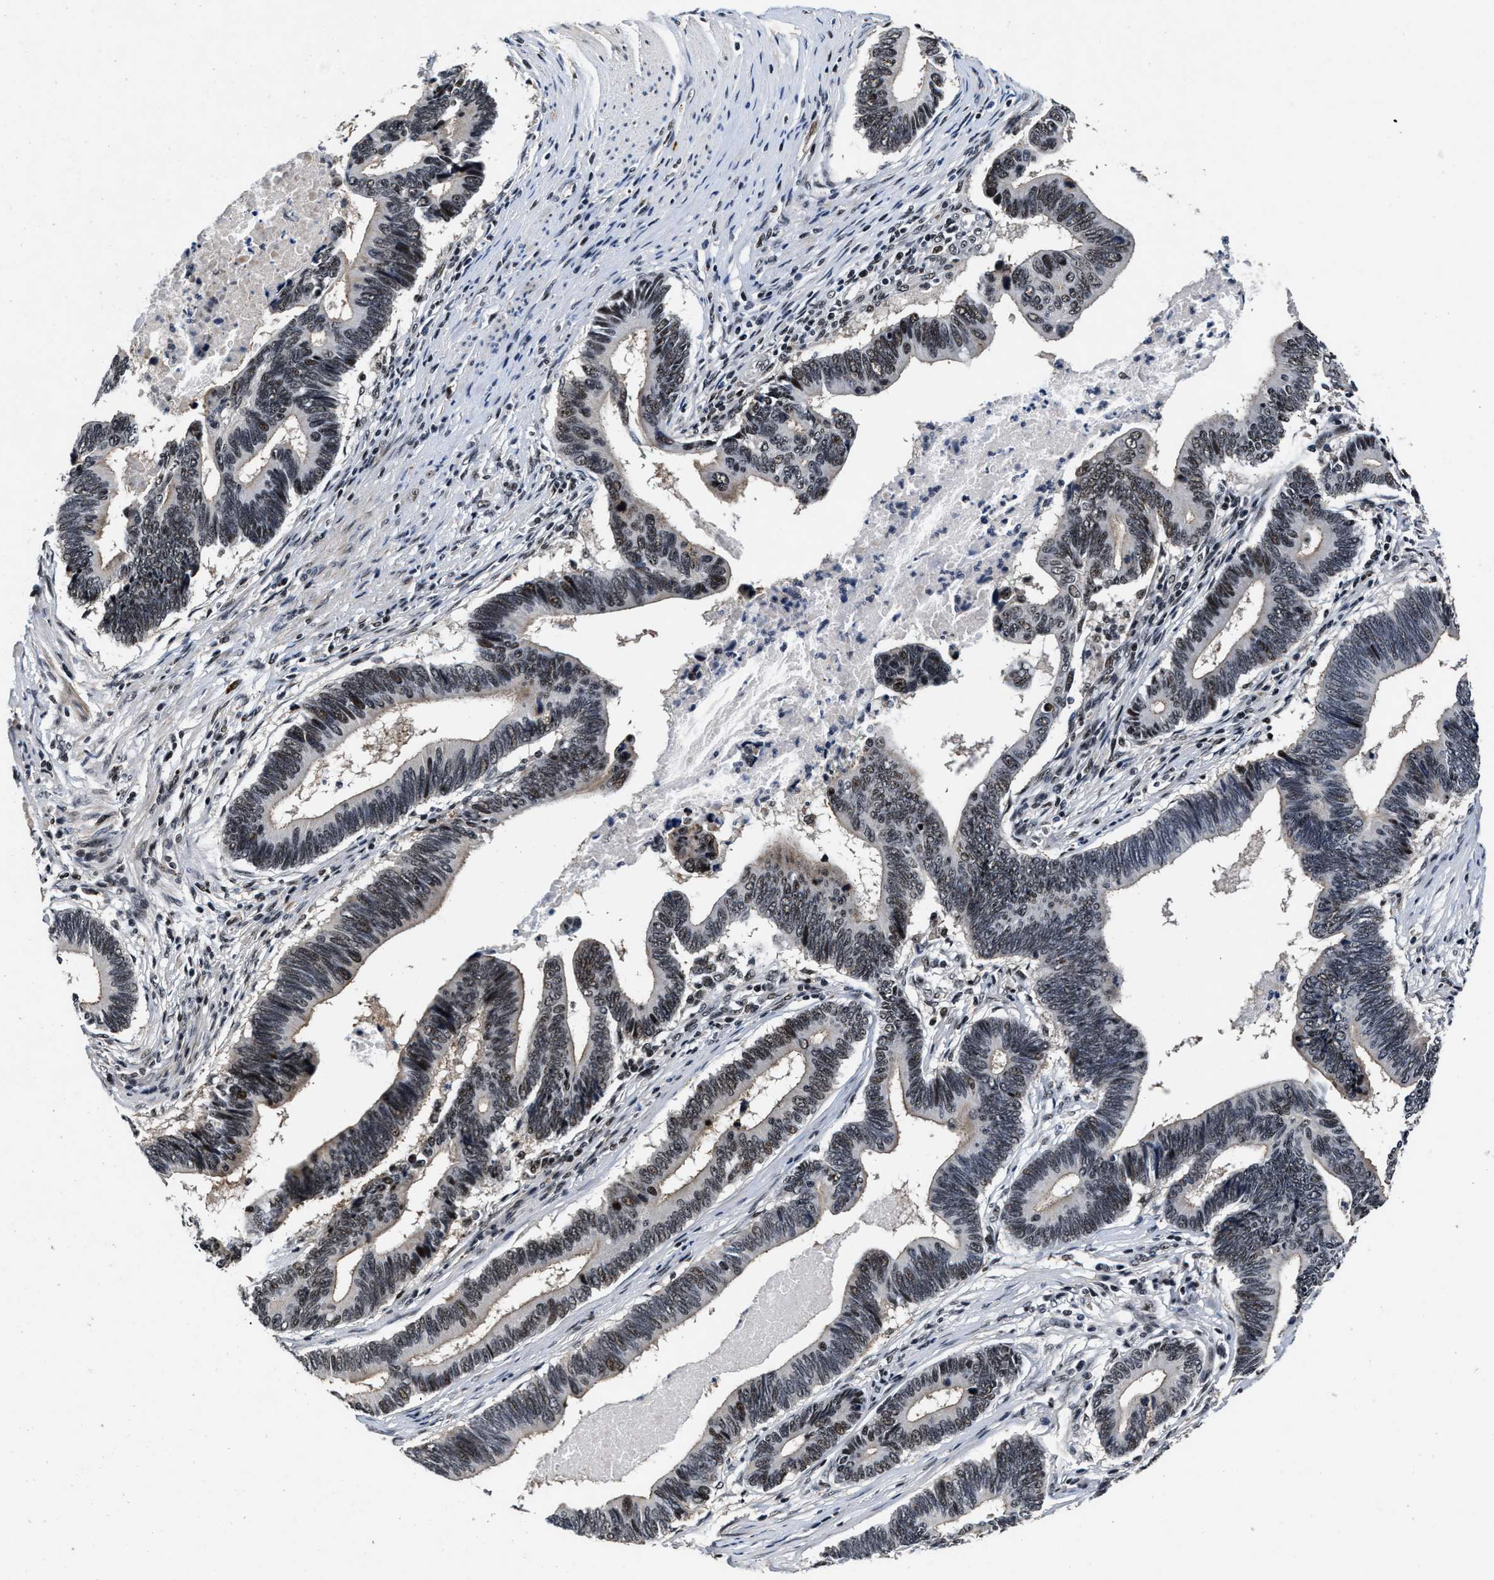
{"staining": {"intensity": "weak", "quantity": "25%-75%", "location": "nuclear"}, "tissue": "pancreatic cancer", "cell_type": "Tumor cells", "image_type": "cancer", "snomed": [{"axis": "morphology", "description": "Adenocarcinoma, NOS"}, {"axis": "topography", "description": "Pancreas"}], "caption": "Pancreatic cancer (adenocarcinoma) tissue reveals weak nuclear positivity in approximately 25%-75% of tumor cells, visualized by immunohistochemistry.", "gene": "ZNF233", "patient": {"sex": "female", "age": 70}}